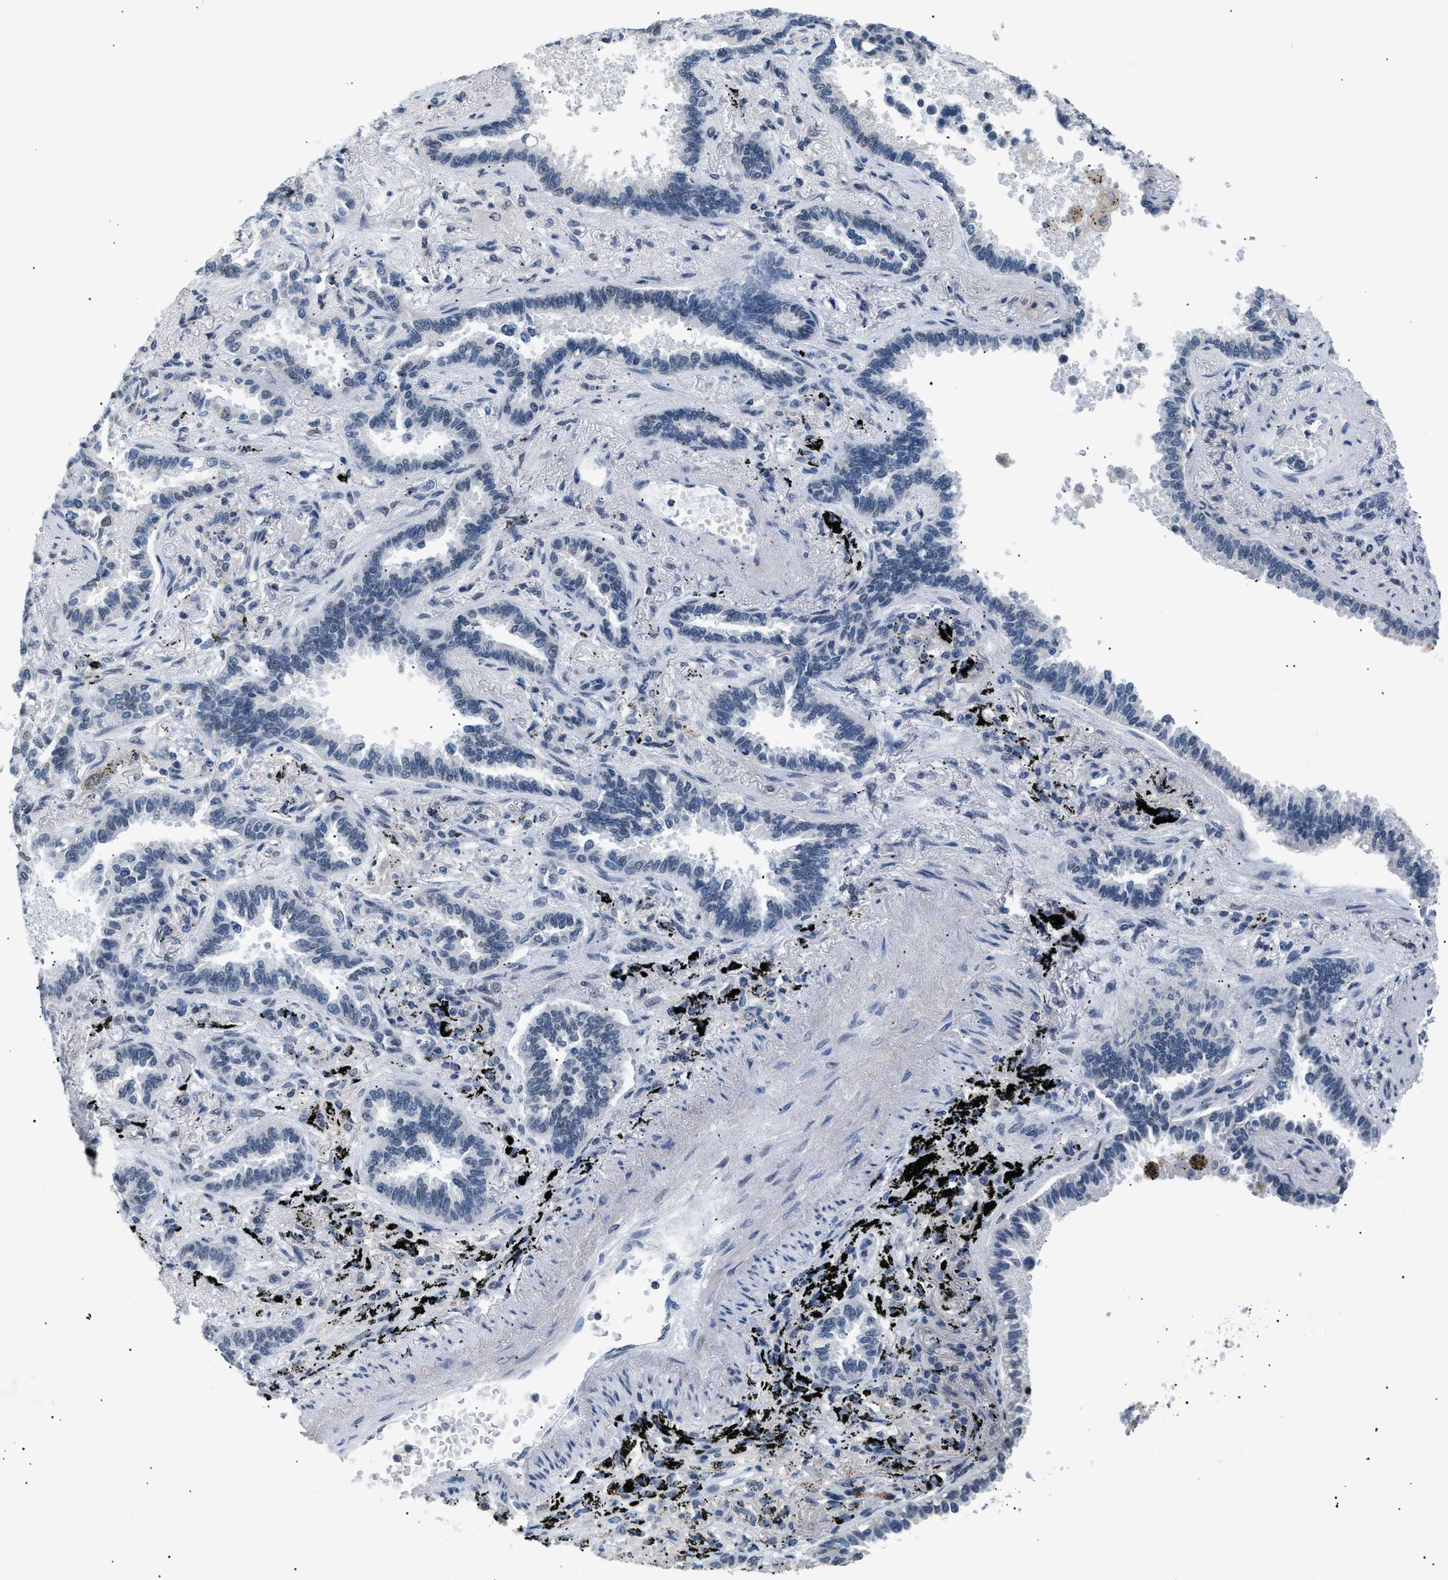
{"staining": {"intensity": "negative", "quantity": "none", "location": "none"}, "tissue": "lung cancer", "cell_type": "Tumor cells", "image_type": "cancer", "snomed": [{"axis": "morphology", "description": "Normal tissue, NOS"}, {"axis": "morphology", "description": "Adenocarcinoma, NOS"}, {"axis": "topography", "description": "Lung"}], "caption": "An IHC photomicrograph of adenocarcinoma (lung) is shown. There is no staining in tumor cells of adenocarcinoma (lung).", "gene": "KCNC3", "patient": {"sex": "male", "age": 59}}